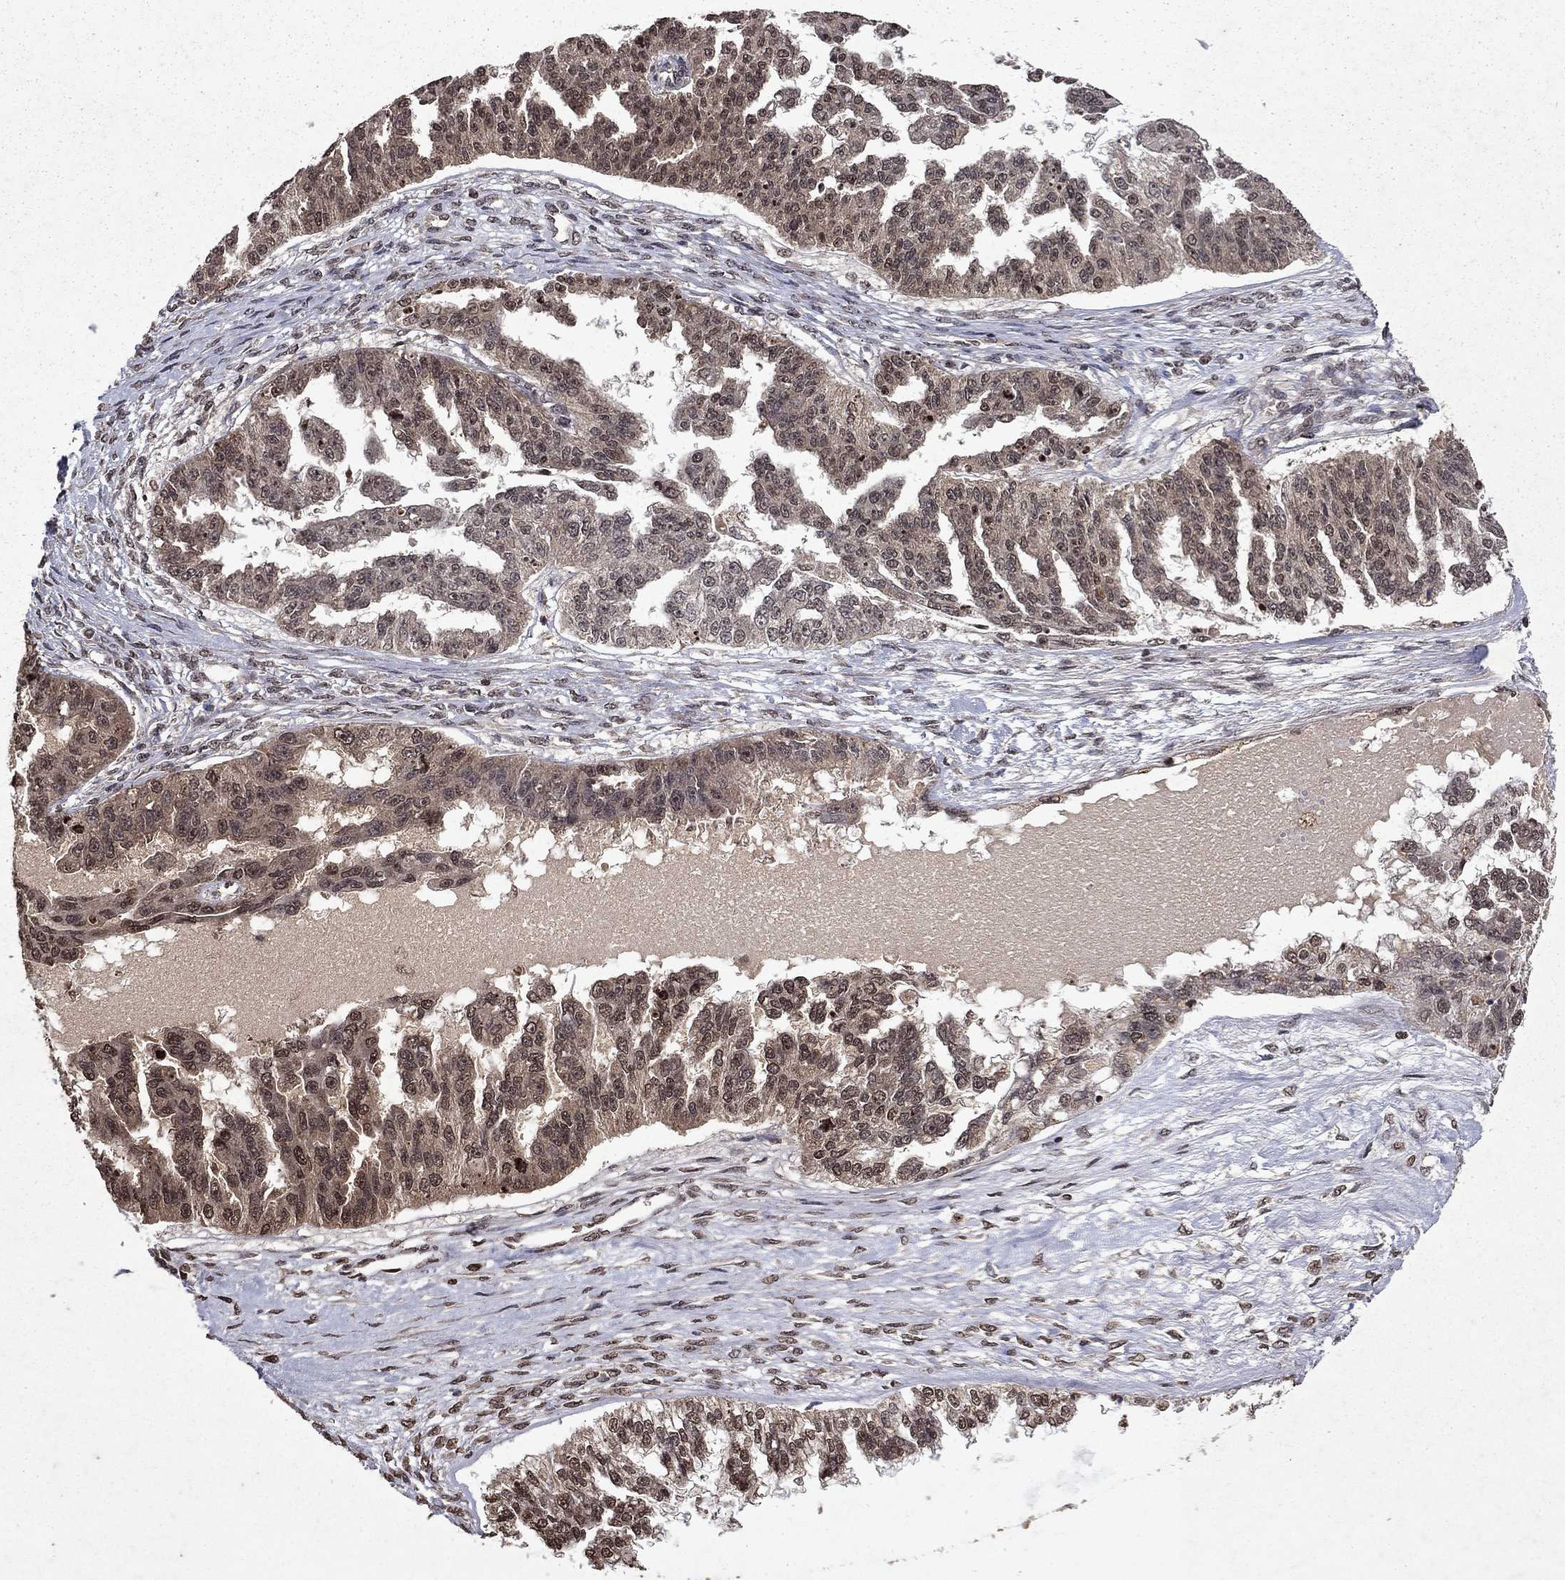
{"staining": {"intensity": "weak", "quantity": "25%-75%", "location": "cytoplasmic/membranous"}, "tissue": "ovarian cancer", "cell_type": "Tumor cells", "image_type": "cancer", "snomed": [{"axis": "morphology", "description": "Cystadenocarcinoma, serous, NOS"}, {"axis": "topography", "description": "Ovary"}], "caption": "Protein expression analysis of ovarian serous cystadenocarcinoma displays weak cytoplasmic/membranous staining in approximately 25%-75% of tumor cells.", "gene": "PIN4", "patient": {"sex": "female", "age": 58}}